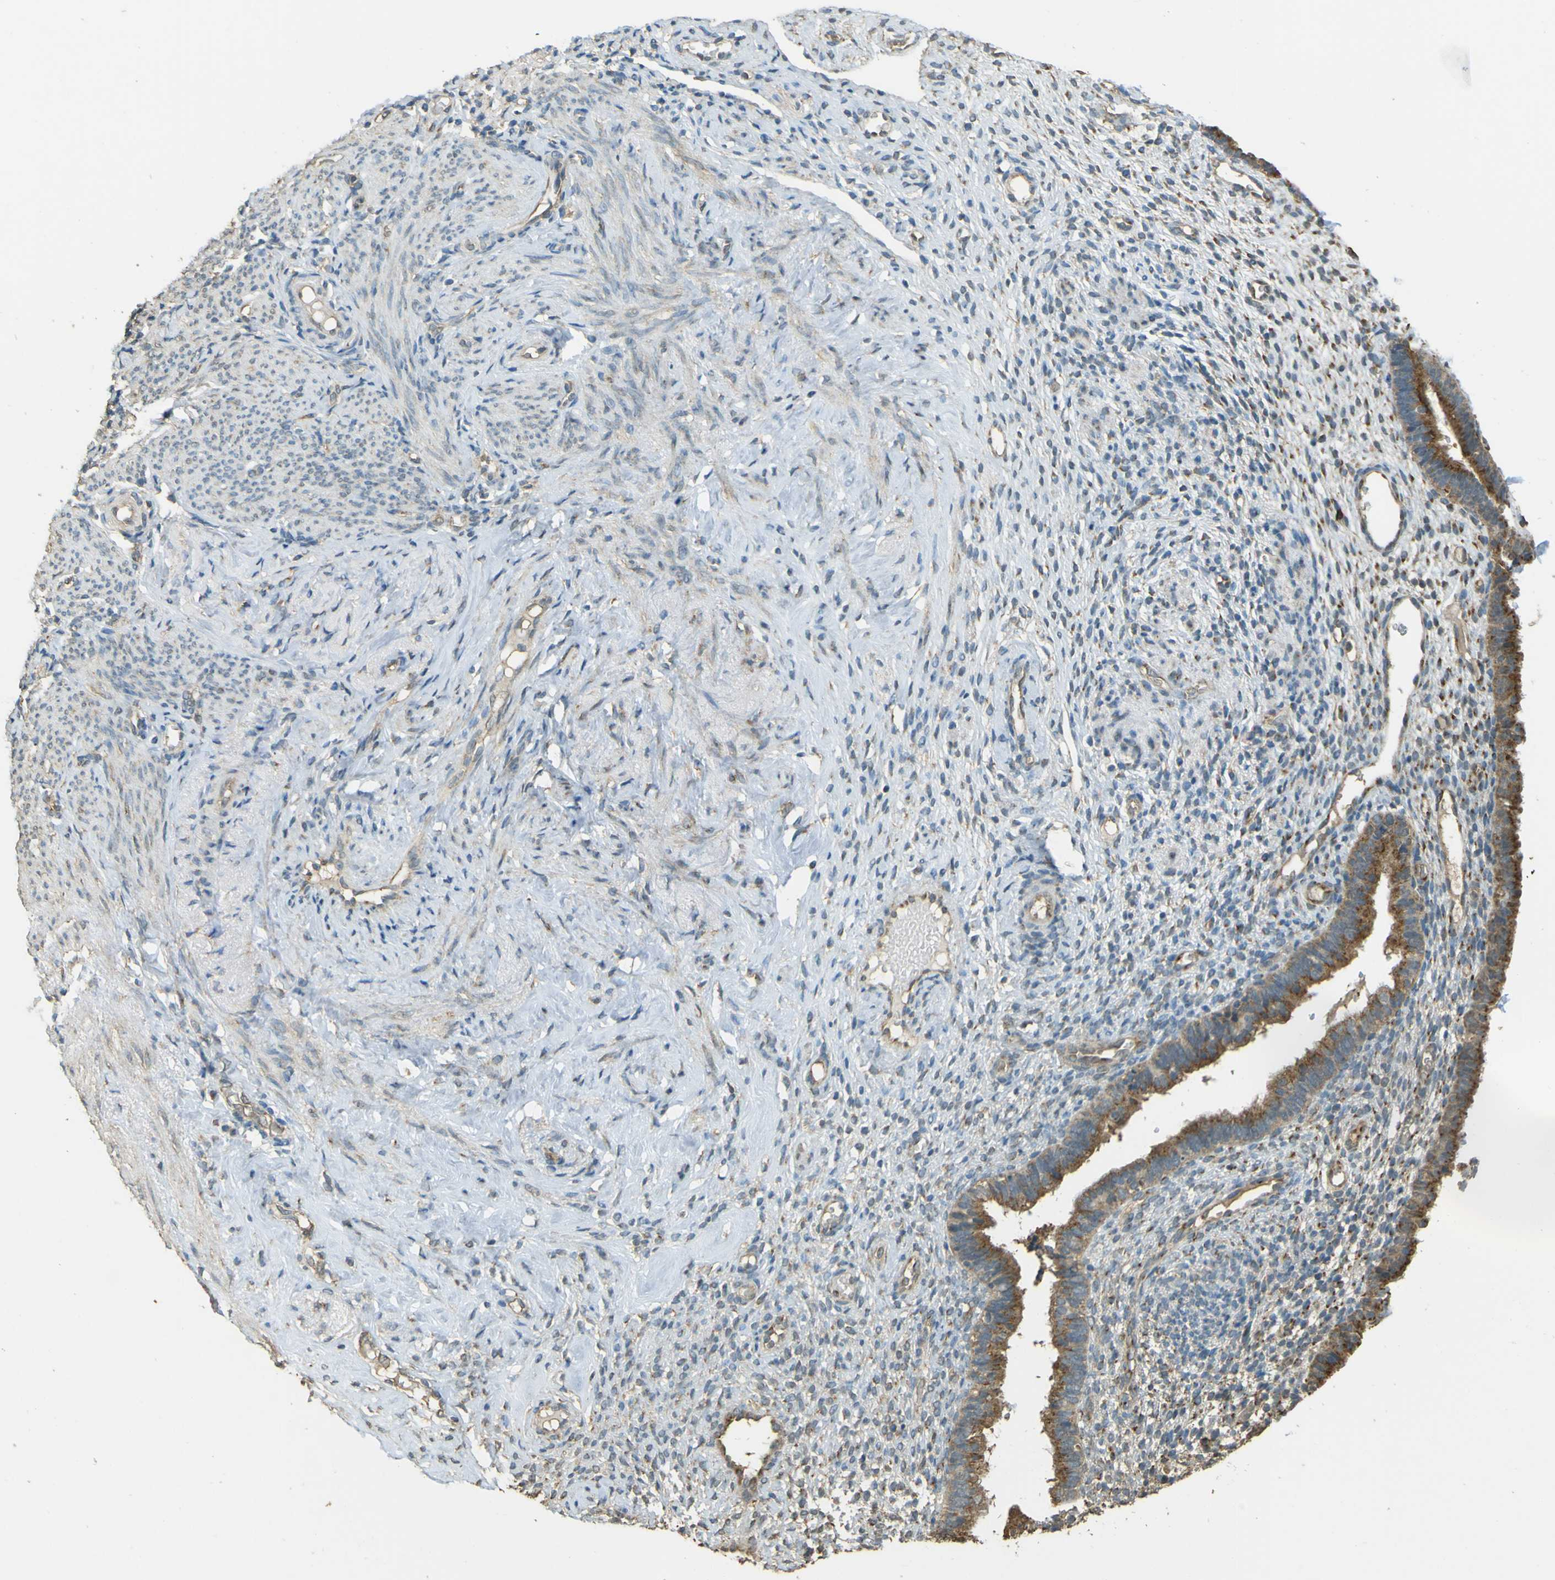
{"staining": {"intensity": "weak", "quantity": "<25%", "location": "cytoplasmic/membranous"}, "tissue": "endometrium", "cell_type": "Cells in endometrial stroma", "image_type": "normal", "snomed": [{"axis": "morphology", "description": "Normal tissue, NOS"}, {"axis": "topography", "description": "Endometrium"}], "caption": "Protein analysis of benign endometrium displays no significant expression in cells in endometrial stroma. (Brightfield microscopy of DAB (3,3'-diaminobenzidine) IHC at high magnification).", "gene": "GOLGA1", "patient": {"sex": "female", "age": 61}}